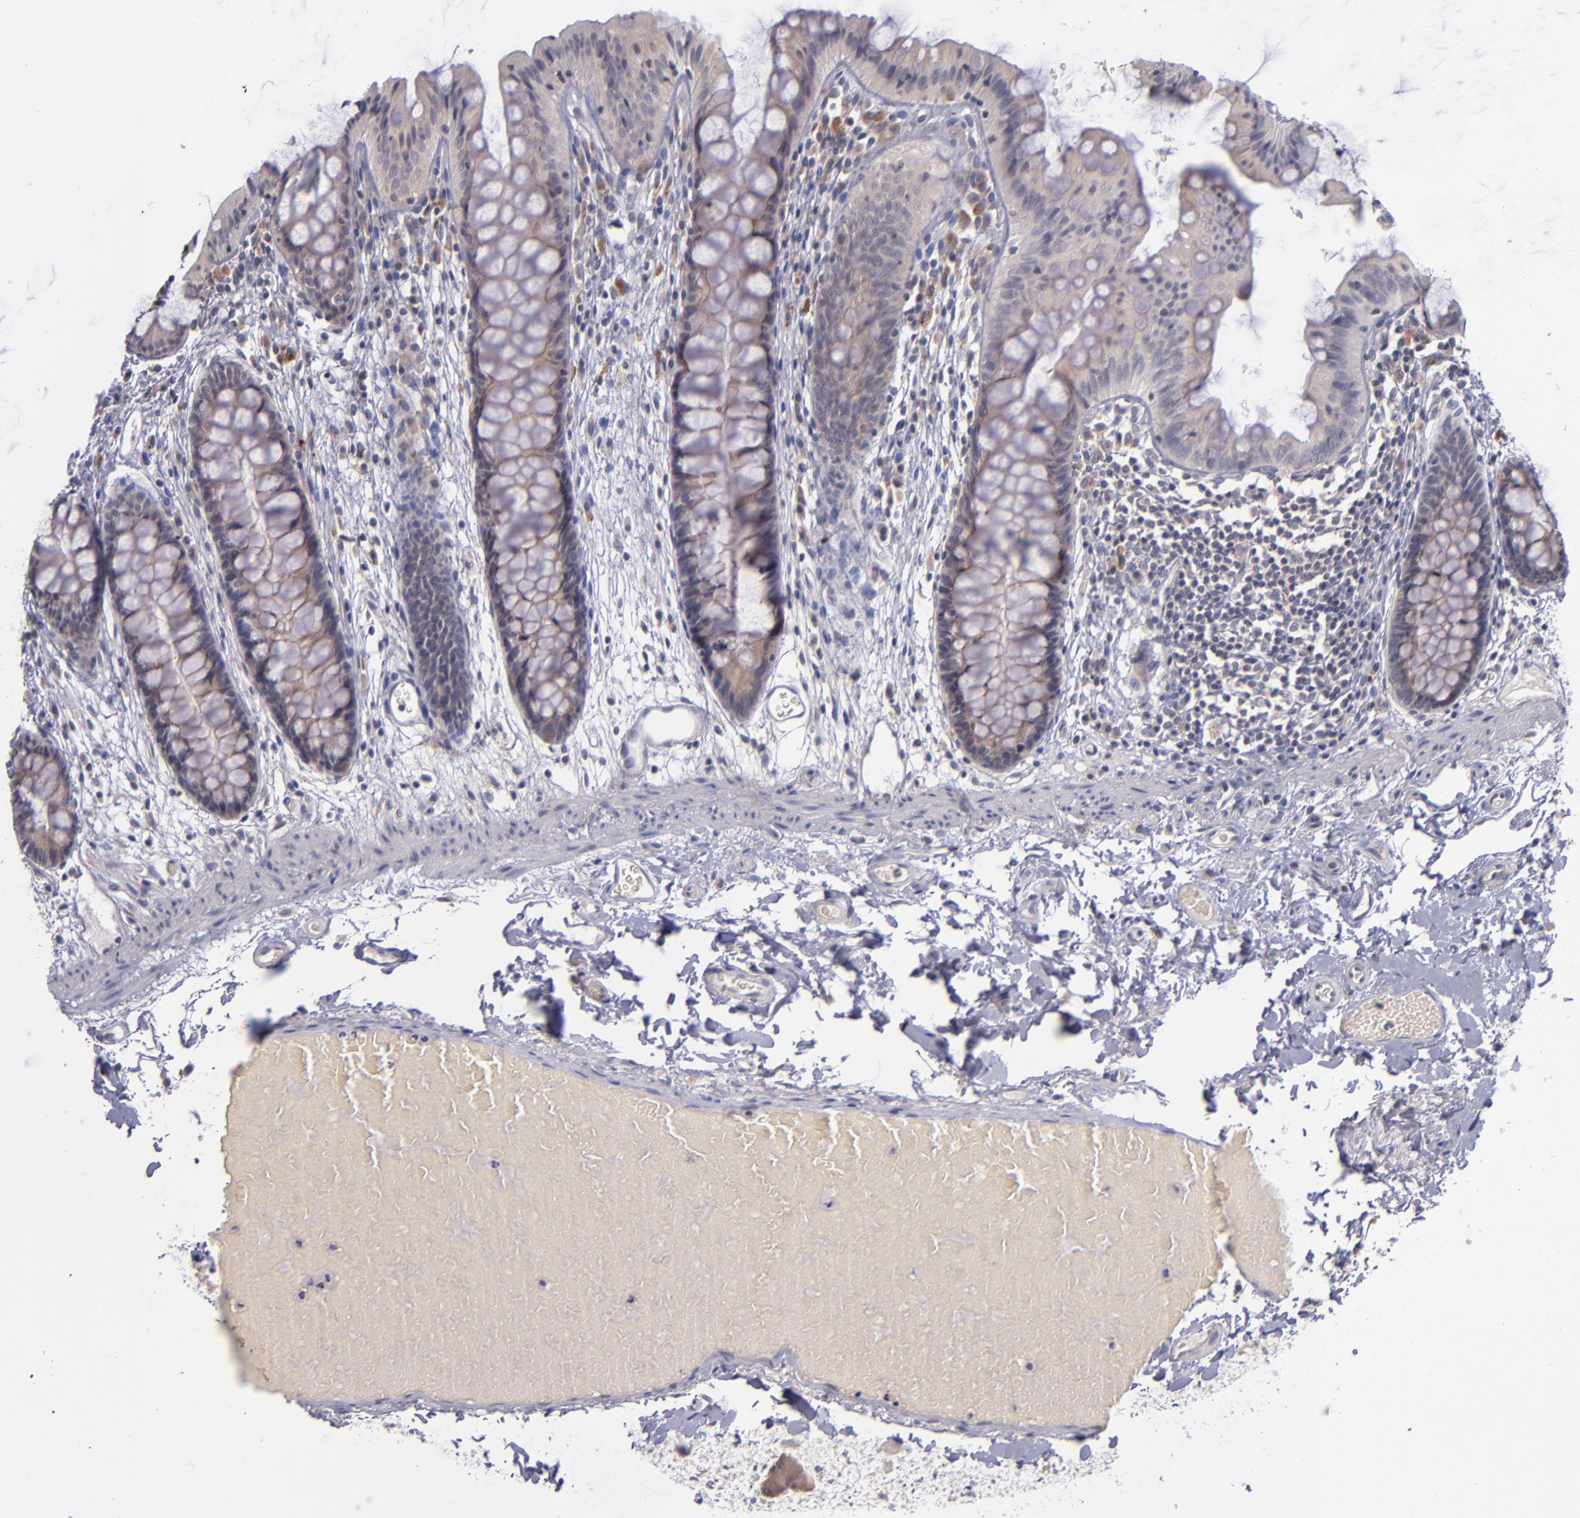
{"staining": {"intensity": "negative", "quantity": "none", "location": "none"}, "tissue": "colon", "cell_type": "Endothelial cells", "image_type": "normal", "snomed": [{"axis": "morphology", "description": "Normal tissue, NOS"}, {"axis": "topography", "description": "Smooth muscle"}, {"axis": "topography", "description": "Colon"}], "caption": "Immunohistochemical staining of normal human colon exhibits no significant positivity in endothelial cells.", "gene": "TSC2", "patient": {"sex": "male", "age": 67}}